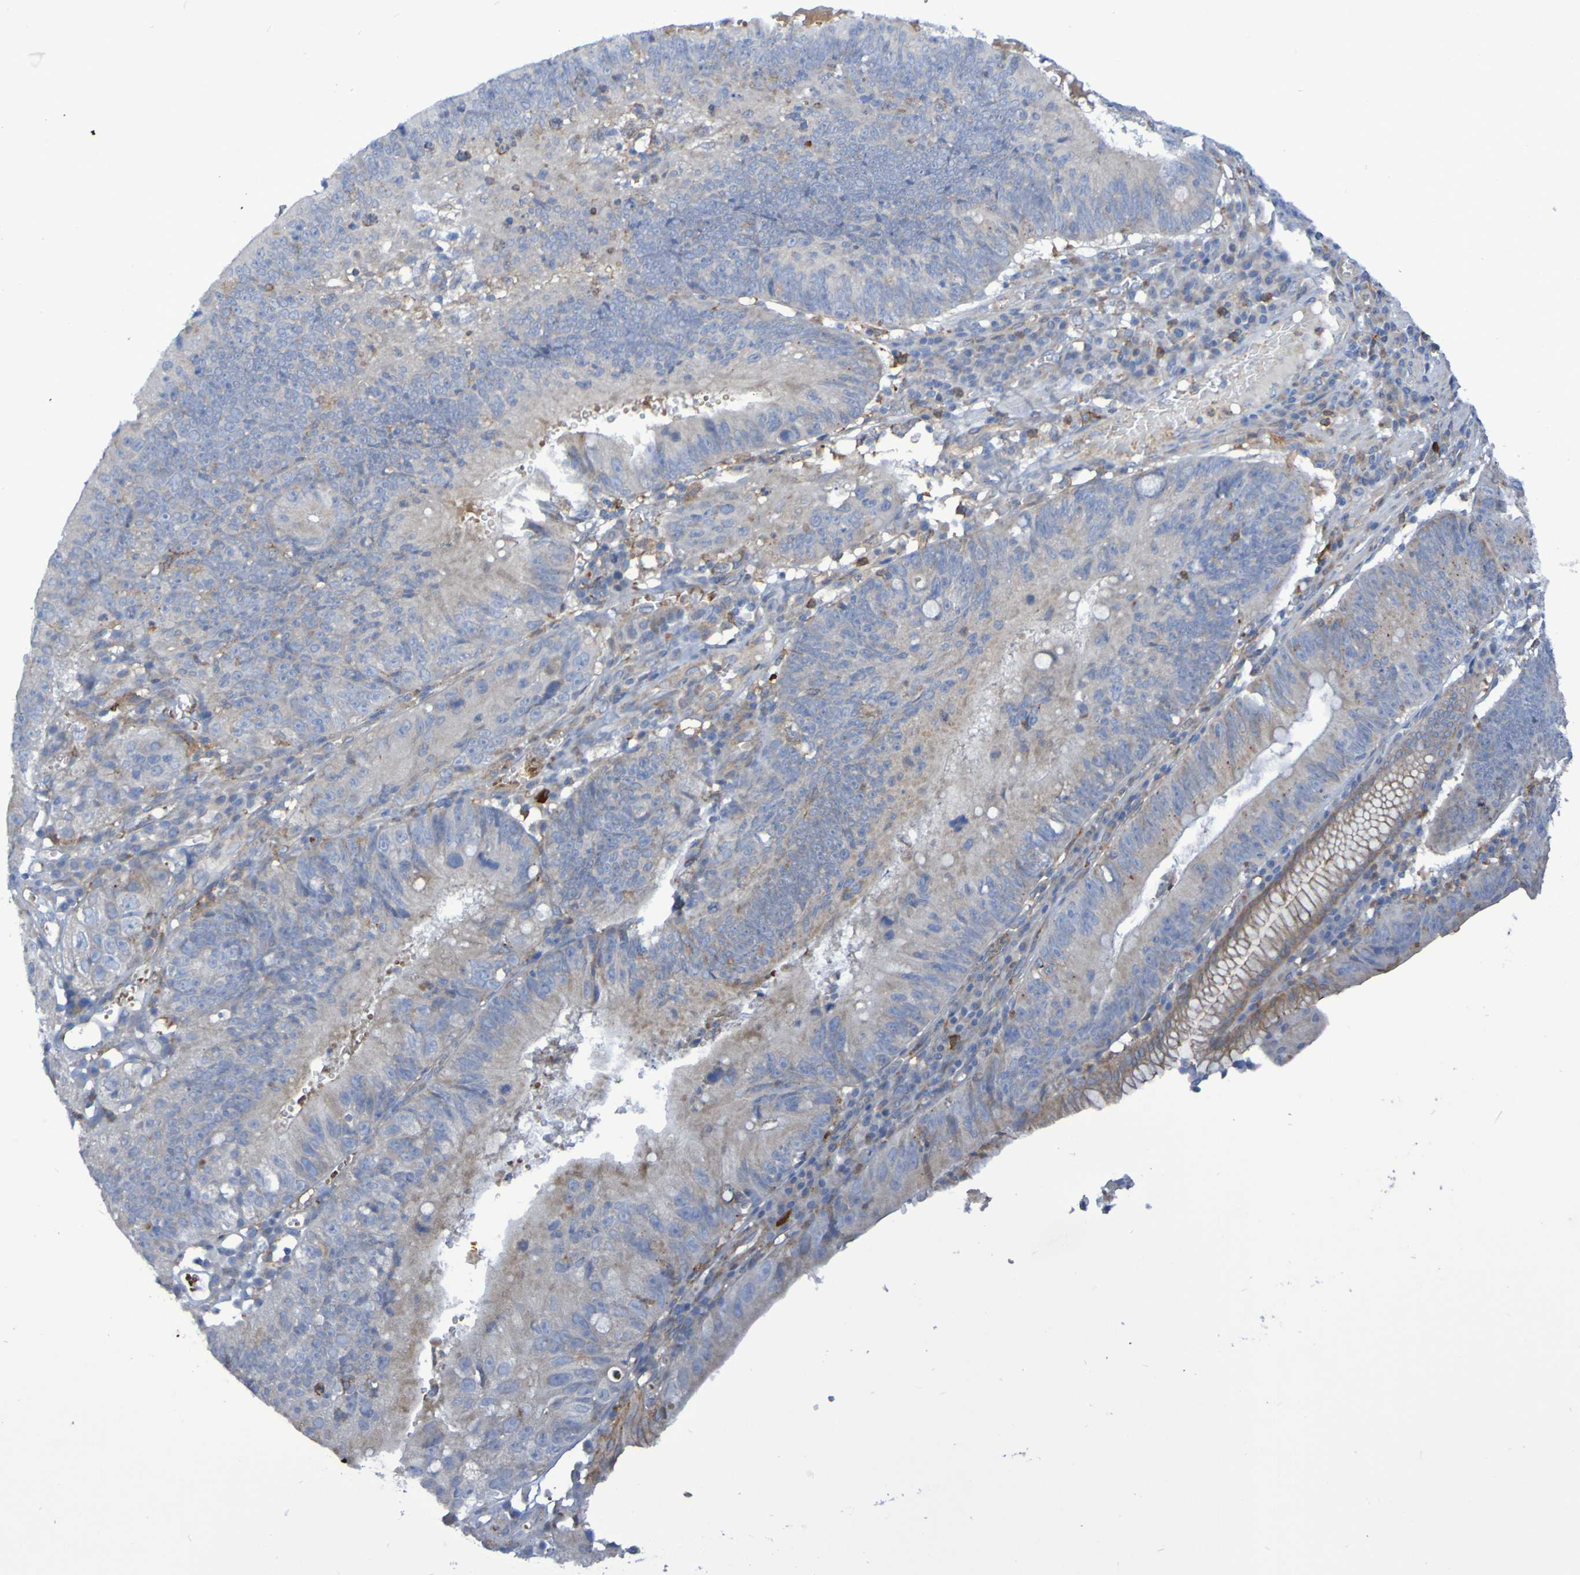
{"staining": {"intensity": "moderate", "quantity": "<25%", "location": "cytoplasmic/membranous"}, "tissue": "stomach cancer", "cell_type": "Tumor cells", "image_type": "cancer", "snomed": [{"axis": "morphology", "description": "Adenocarcinoma, NOS"}, {"axis": "topography", "description": "Stomach"}], "caption": "Immunohistochemistry (IHC) image of human adenocarcinoma (stomach) stained for a protein (brown), which exhibits low levels of moderate cytoplasmic/membranous staining in approximately <25% of tumor cells.", "gene": "SCRG1", "patient": {"sex": "male", "age": 59}}